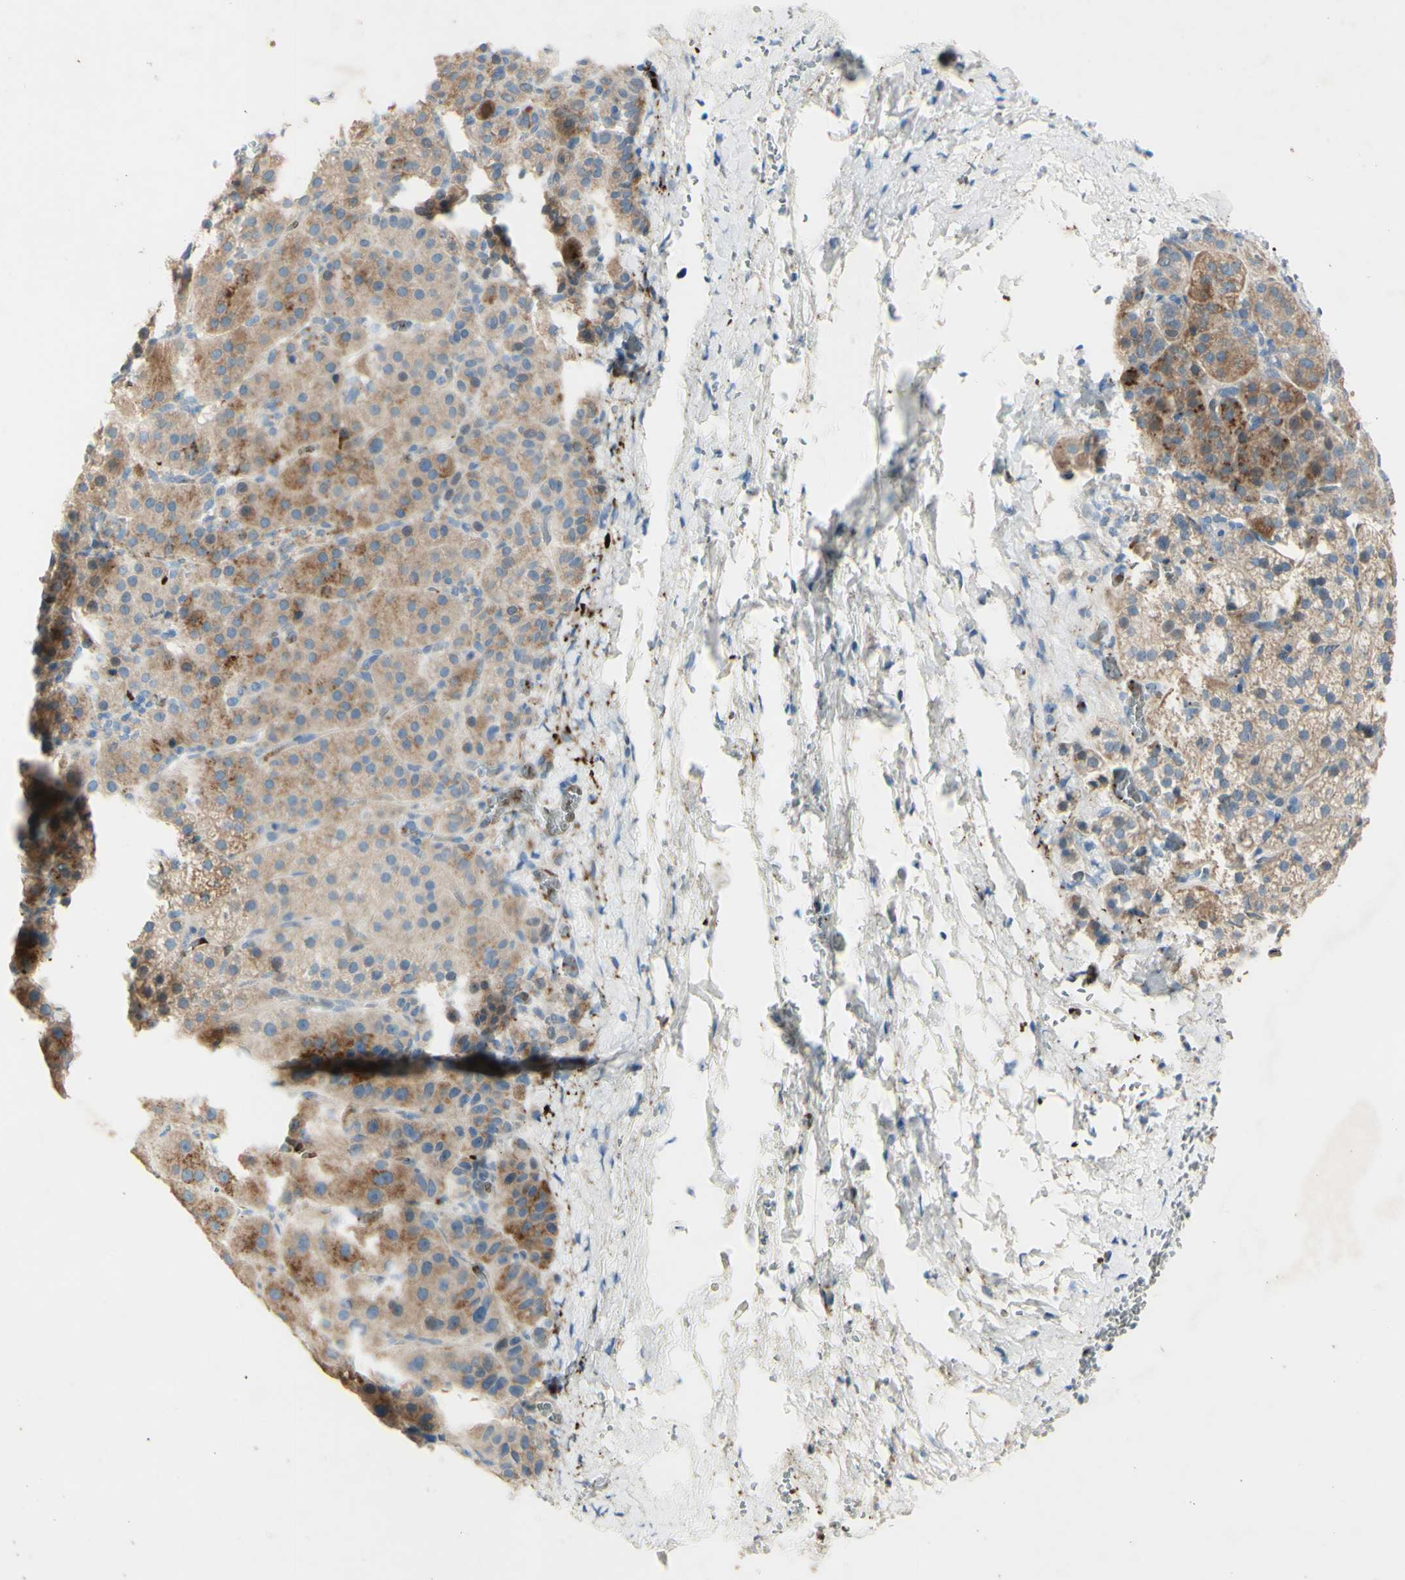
{"staining": {"intensity": "moderate", "quantity": "25%-75%", "location": "cytoplasmic/membranous"}, "tissue": "adrenal gland", "cell_type": "Glandular cells", "image_type": "normal", "snomed": [{"axis": "morphology", "description": "Normal tissue, NOS"}, {"axis": "topography", "description": "Adrenal gland"}], "caption": "A brown stain highlights moderate cytoplasmic/membranous expression of a protein in glandular cells of unremarkable adrenal gland.", "gene": "GAN", "patient": {"sex": "female", "age": 57}}